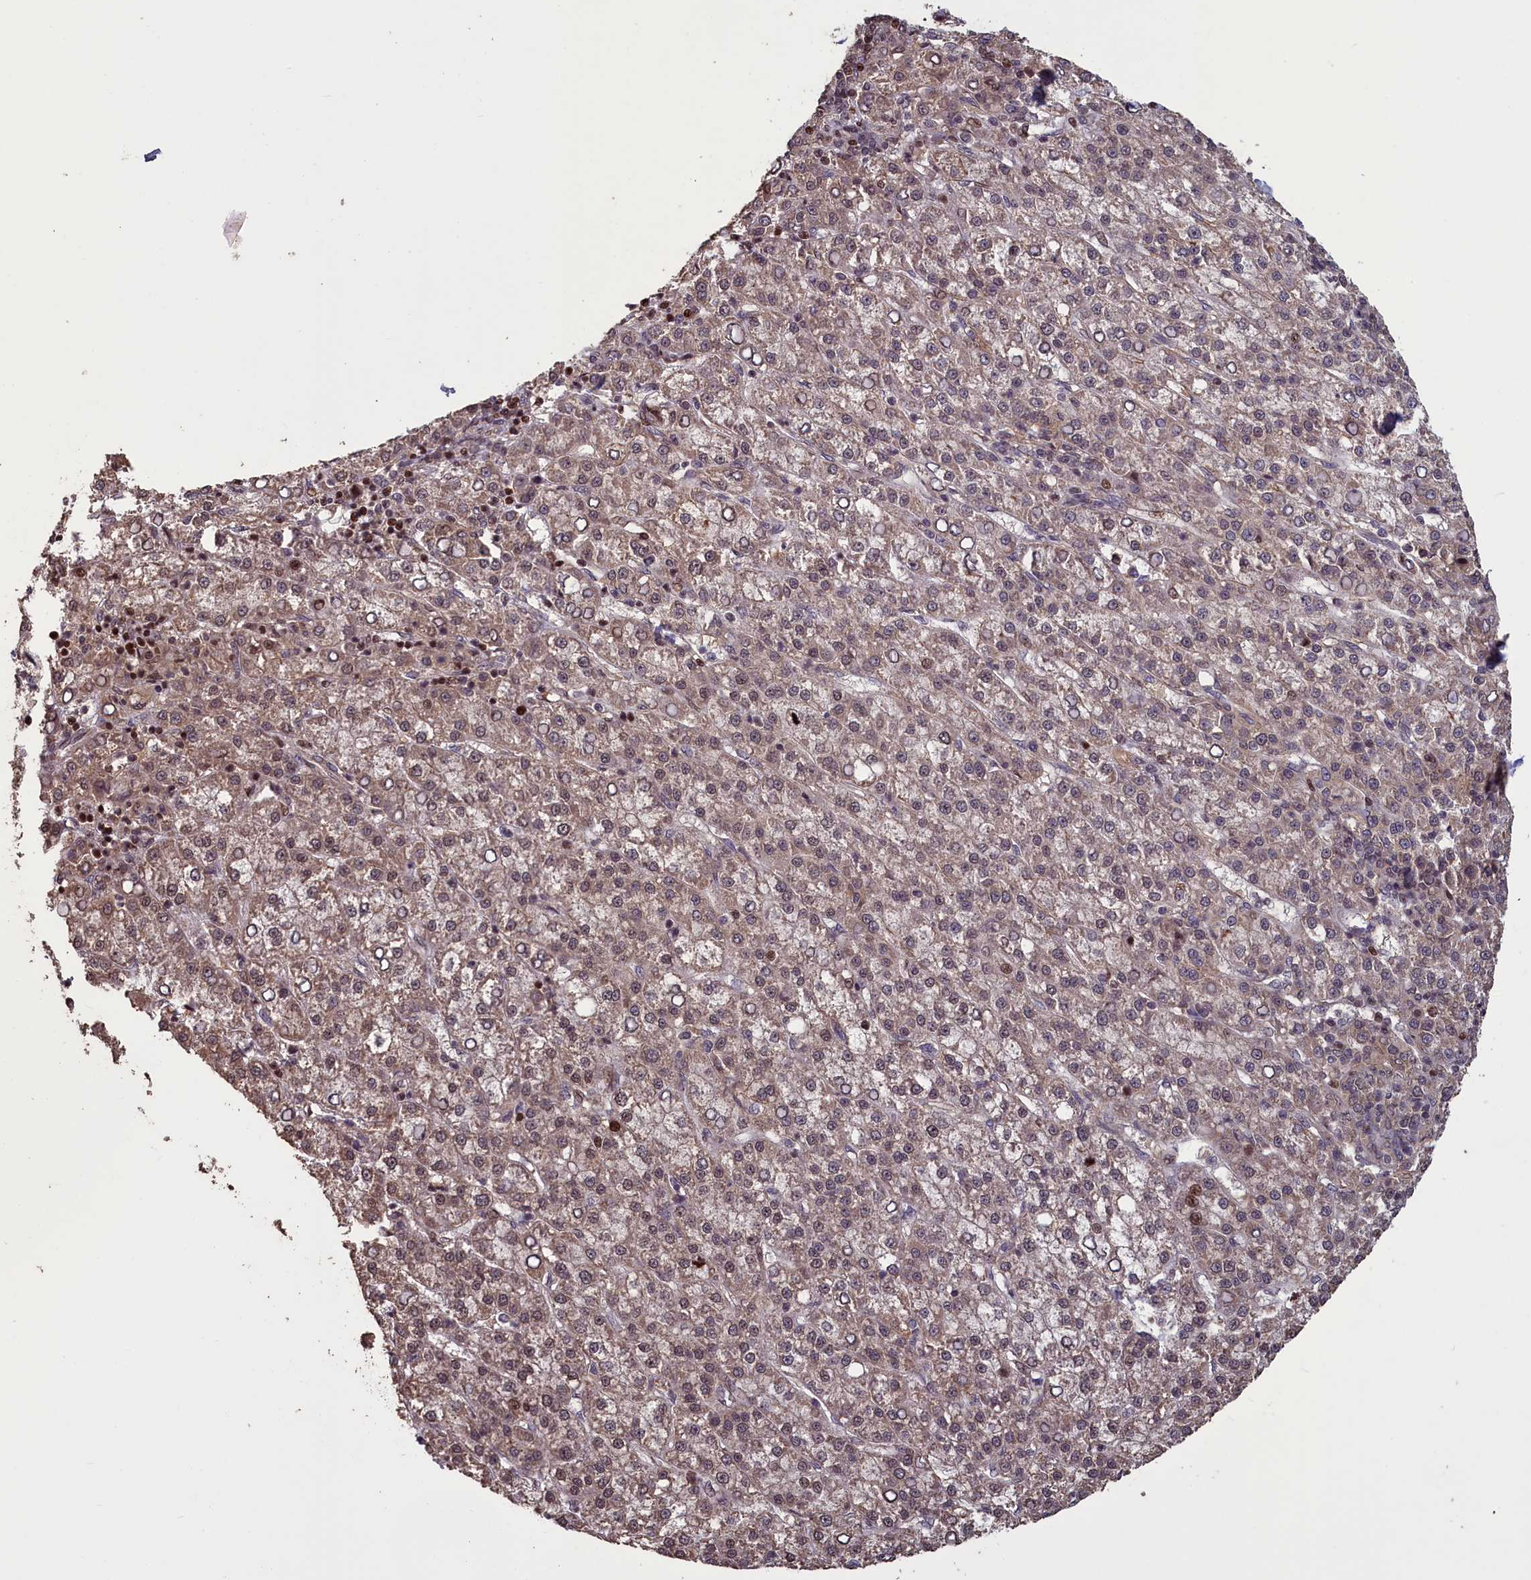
{"staining": {"intensity": "moderate", "quantity": "25%-75%", "location": "cytoplasmic/membranous,nuclear"}, "tissue": "liver cancer", "cell_type": "Tumor cells", "image_type": "cancer", "snomed": [{"axis": "morphology", "description": "Carcinoma, Hepatocellular, NOS"}, {"axis": "topography", "description": "Liver"}], "caption": "Hepatocellular carcinoma (liver) stained with a brown dye demonstrates moderate cytoplasmic/membranous and nuclear positive staining in approximately 25%-75% of tumor cells.", "gene": "NUBP1", "patient": {"sex": "female", "age": 58}}